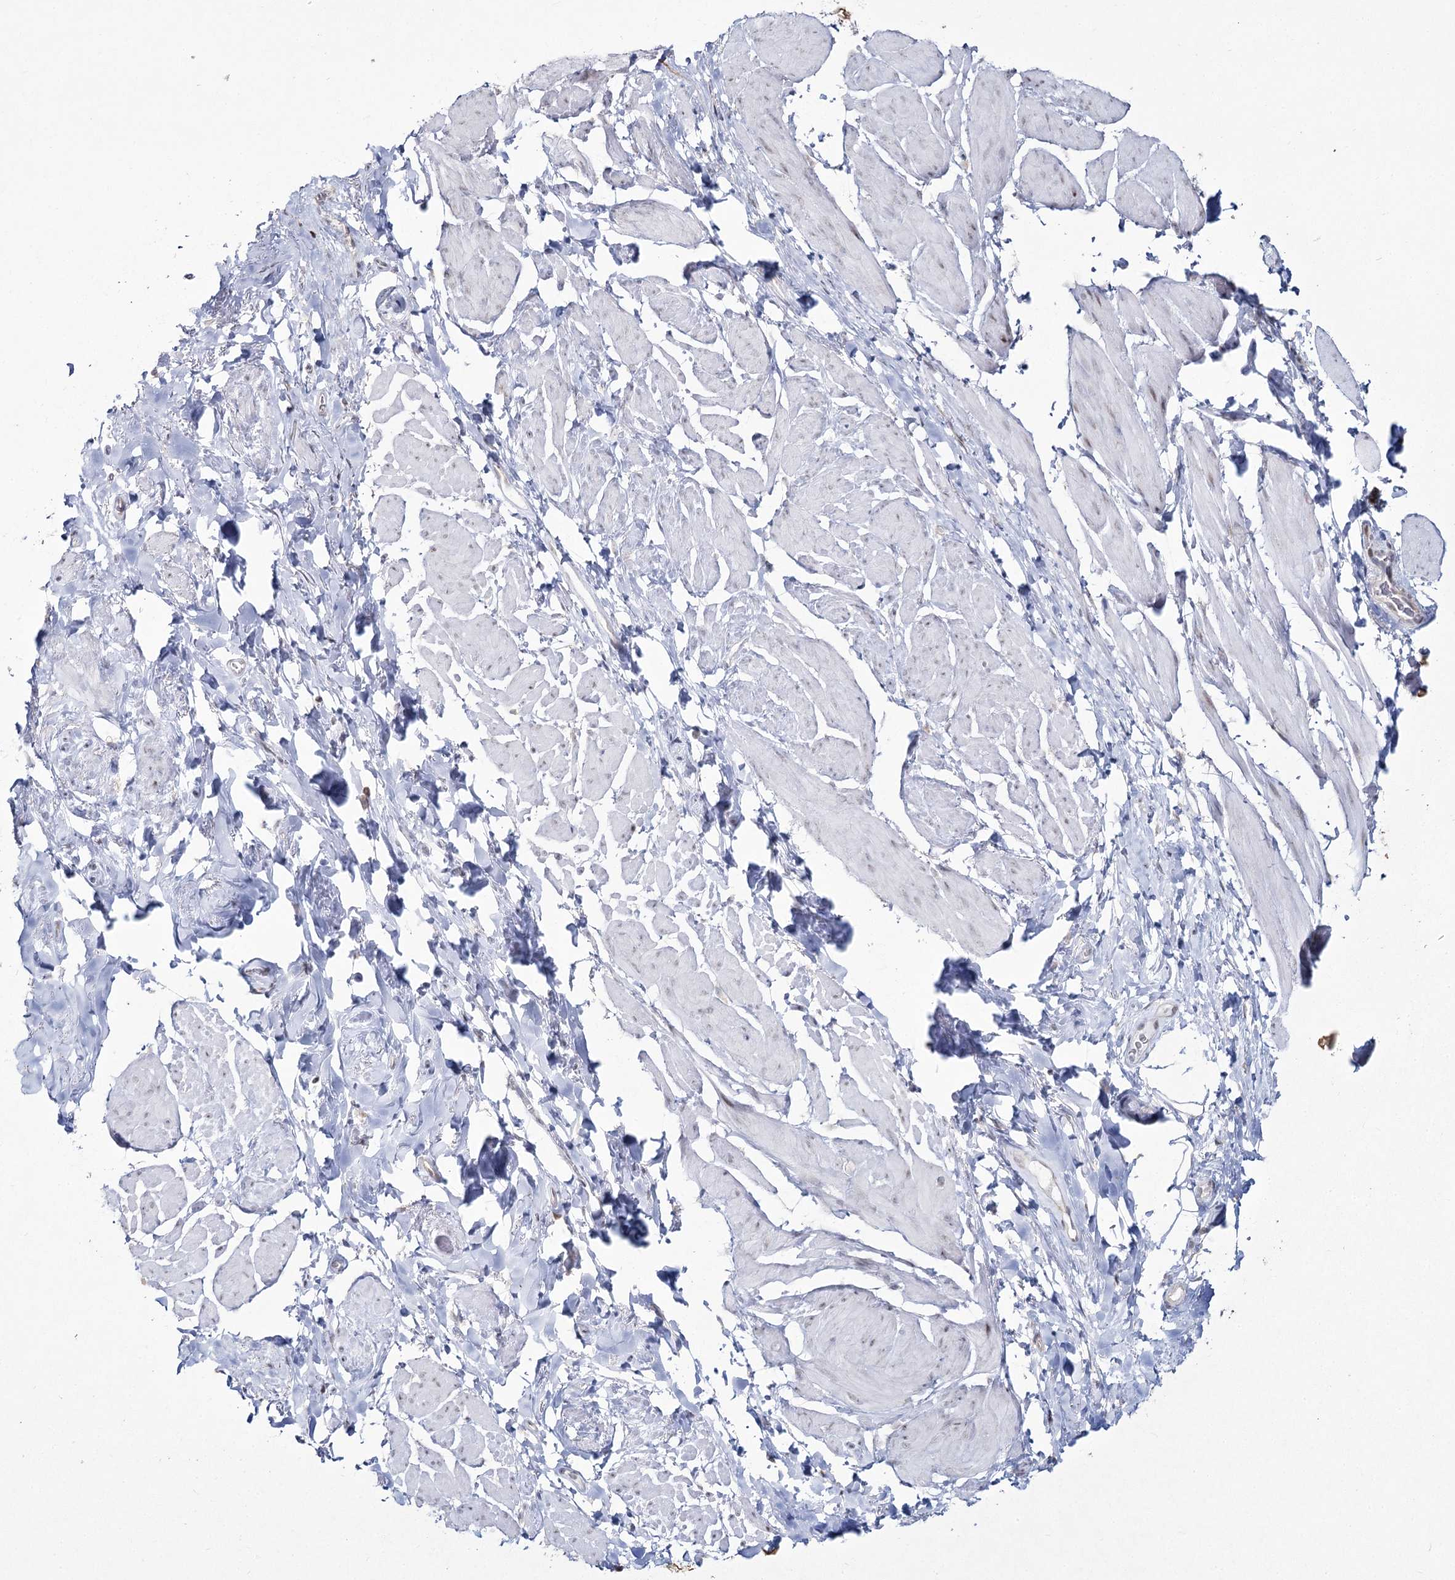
{"staining": {"intensity": "negative", "quantity": "none", "location": "none"}, "tissue": "smooth muscle", "cell_type": "Smooth muscle cells", "image_type": "normal", "snomed": [{"axis": "morphology", "description": "Normal tissue, NOS"}, {"axis": "topography", "description": "Smooth muscle"}, {"axis": "topography", "description": "Peripheral nerve tissue"}], "caption": "High magnification brightfield microscopy of unremarkable smooth muscle stained with DAB (3,3'-diaminobenzidine) (brown) and counterstained with hematoxylin (blue): smooth muscle cells show no significant positivity. Brightfield microscopy of IHC stained with DAB (brown) and hematoxylin (blue), captured at high magnification.", "gene": "YBX3", "patient": {"sex": "male", "age": 69}}